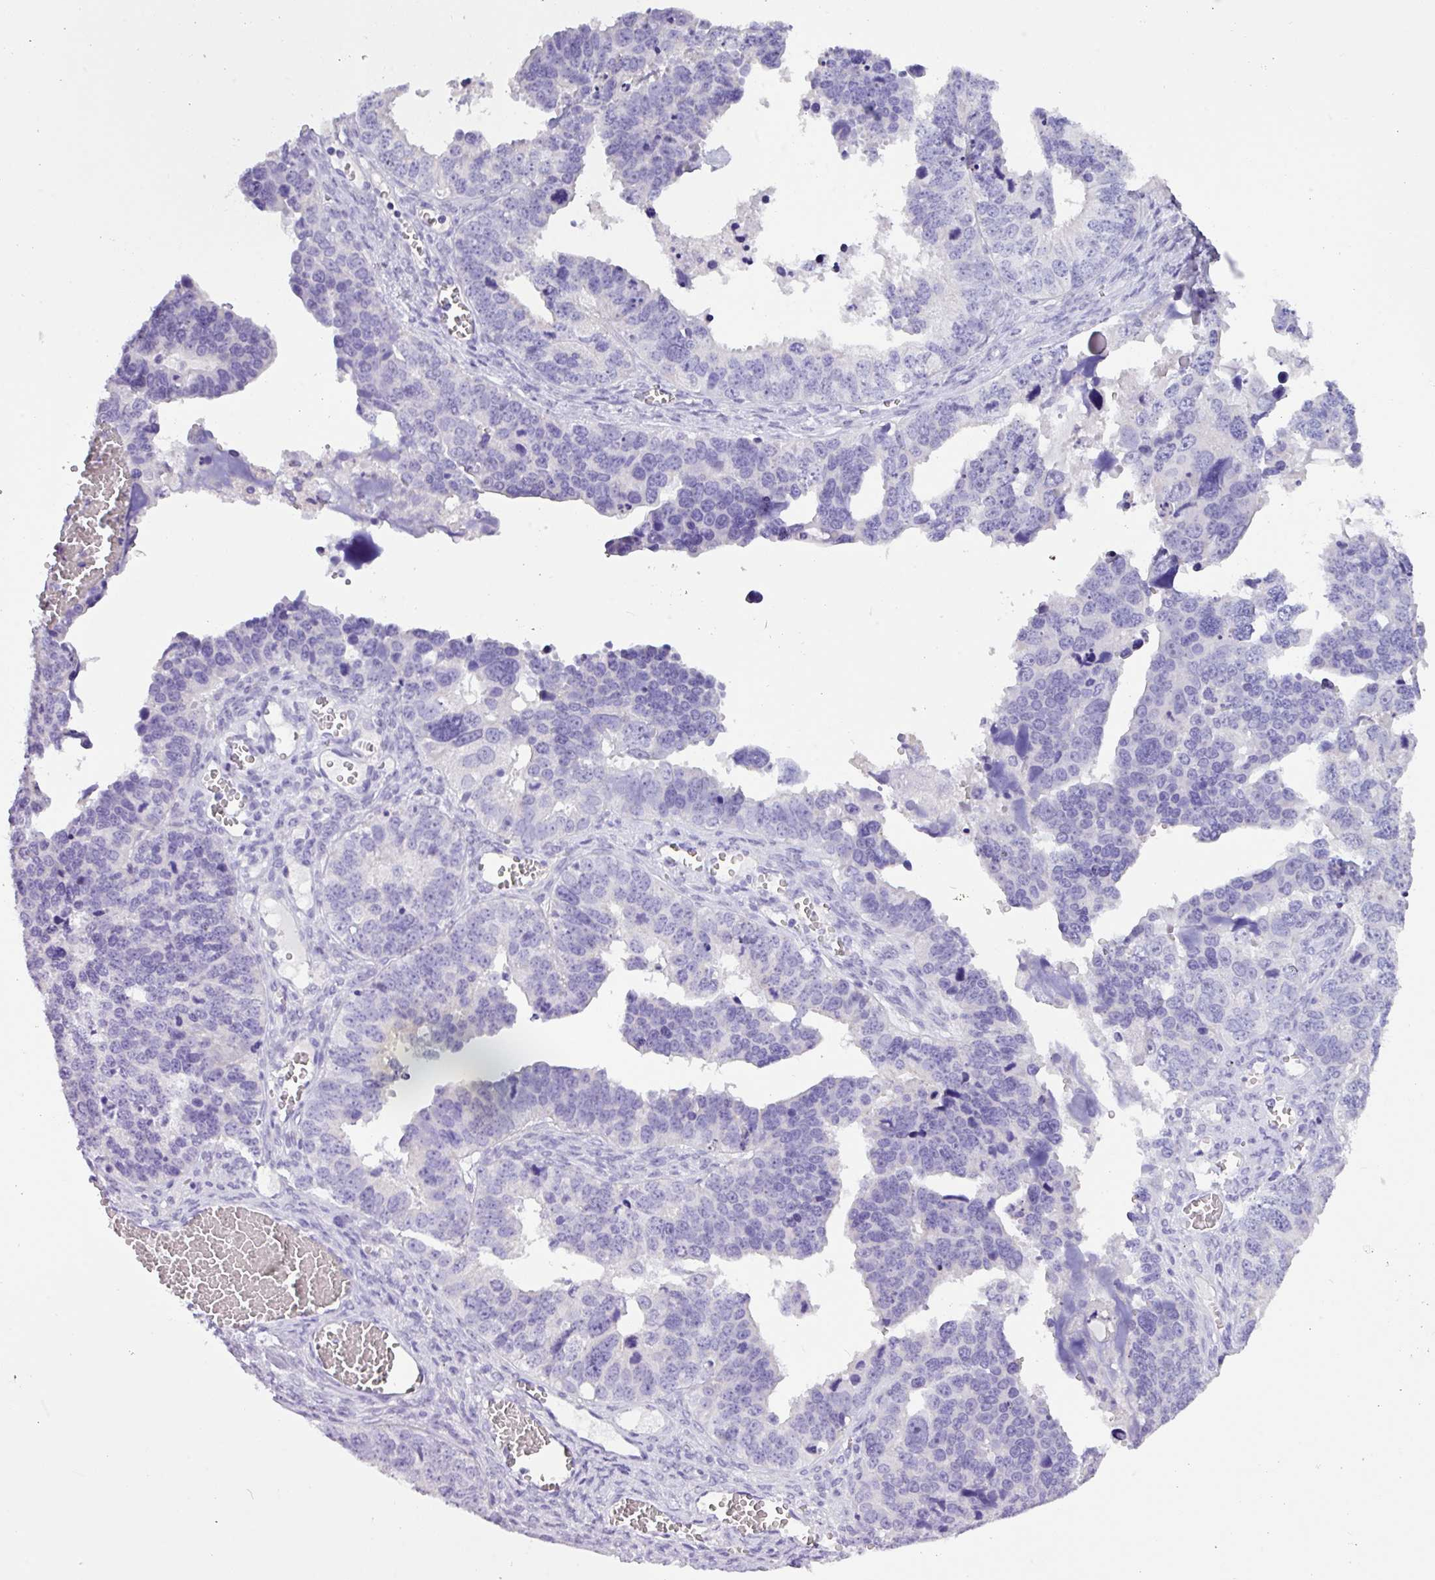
{"staining": {"intensity": "negative", "quantity": "none", "location": "none"}, "tissue": "ovarian cancer", "cell_type": "Tumor cells", "image_type": "cancer", "snomed": [{"axis": "morphology", "description": "Cystadenocarcinoma, serous, NOS"}, {"axis": "topography", "description": "Ovary"}], "caption": "IHC micrograph of neoplastic tissue: serous cystadenocarcinoma (ovarian) stained with DAB demonstrates no significant protein positivity in tumor cells. (DAB immunohistochemistry visualized using brightfield microscopy, high magnification).", "gene": "MRM2", "patient": {"sex": "female", "age": 76}}